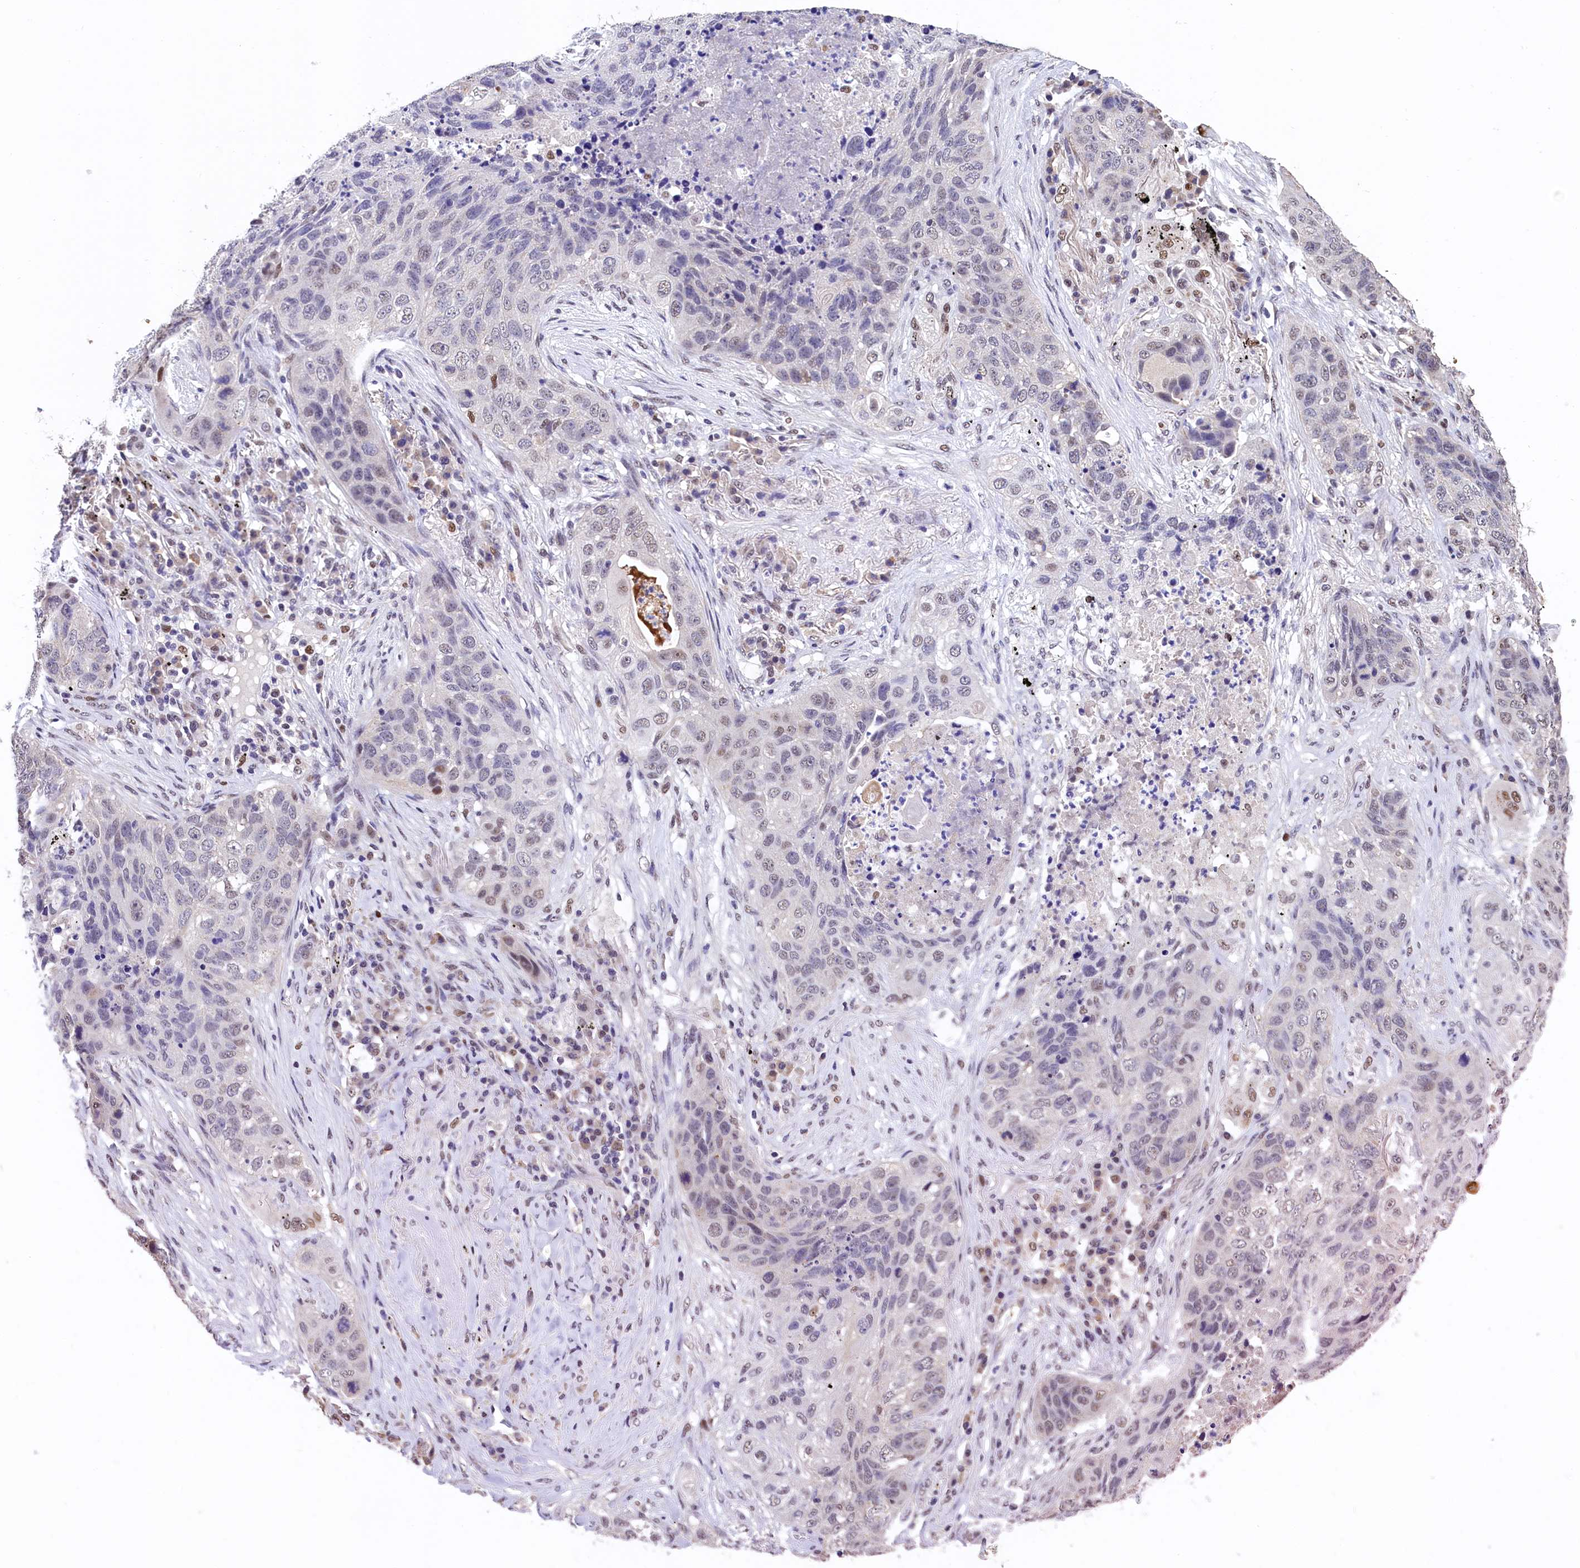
{"staining": {"intensity": "weak", "quantity": "<25%", "location": "nuclear"}, "tissue": "lung cancer", "cell_type": "Tumor cells", "image_type": "cancer", "snomed": [{"axis": "morphology", "description": "Squamous cell carcinoma, NOS"}, {"axis": "topography", "description": "Lung"}], "caption": "Squamous cell carcinoma (lung) stained for a protein using IHC shows no positivity tumor cells.", "gene": "HECTD4", "patient": {"sex": "female", "age": 63}}